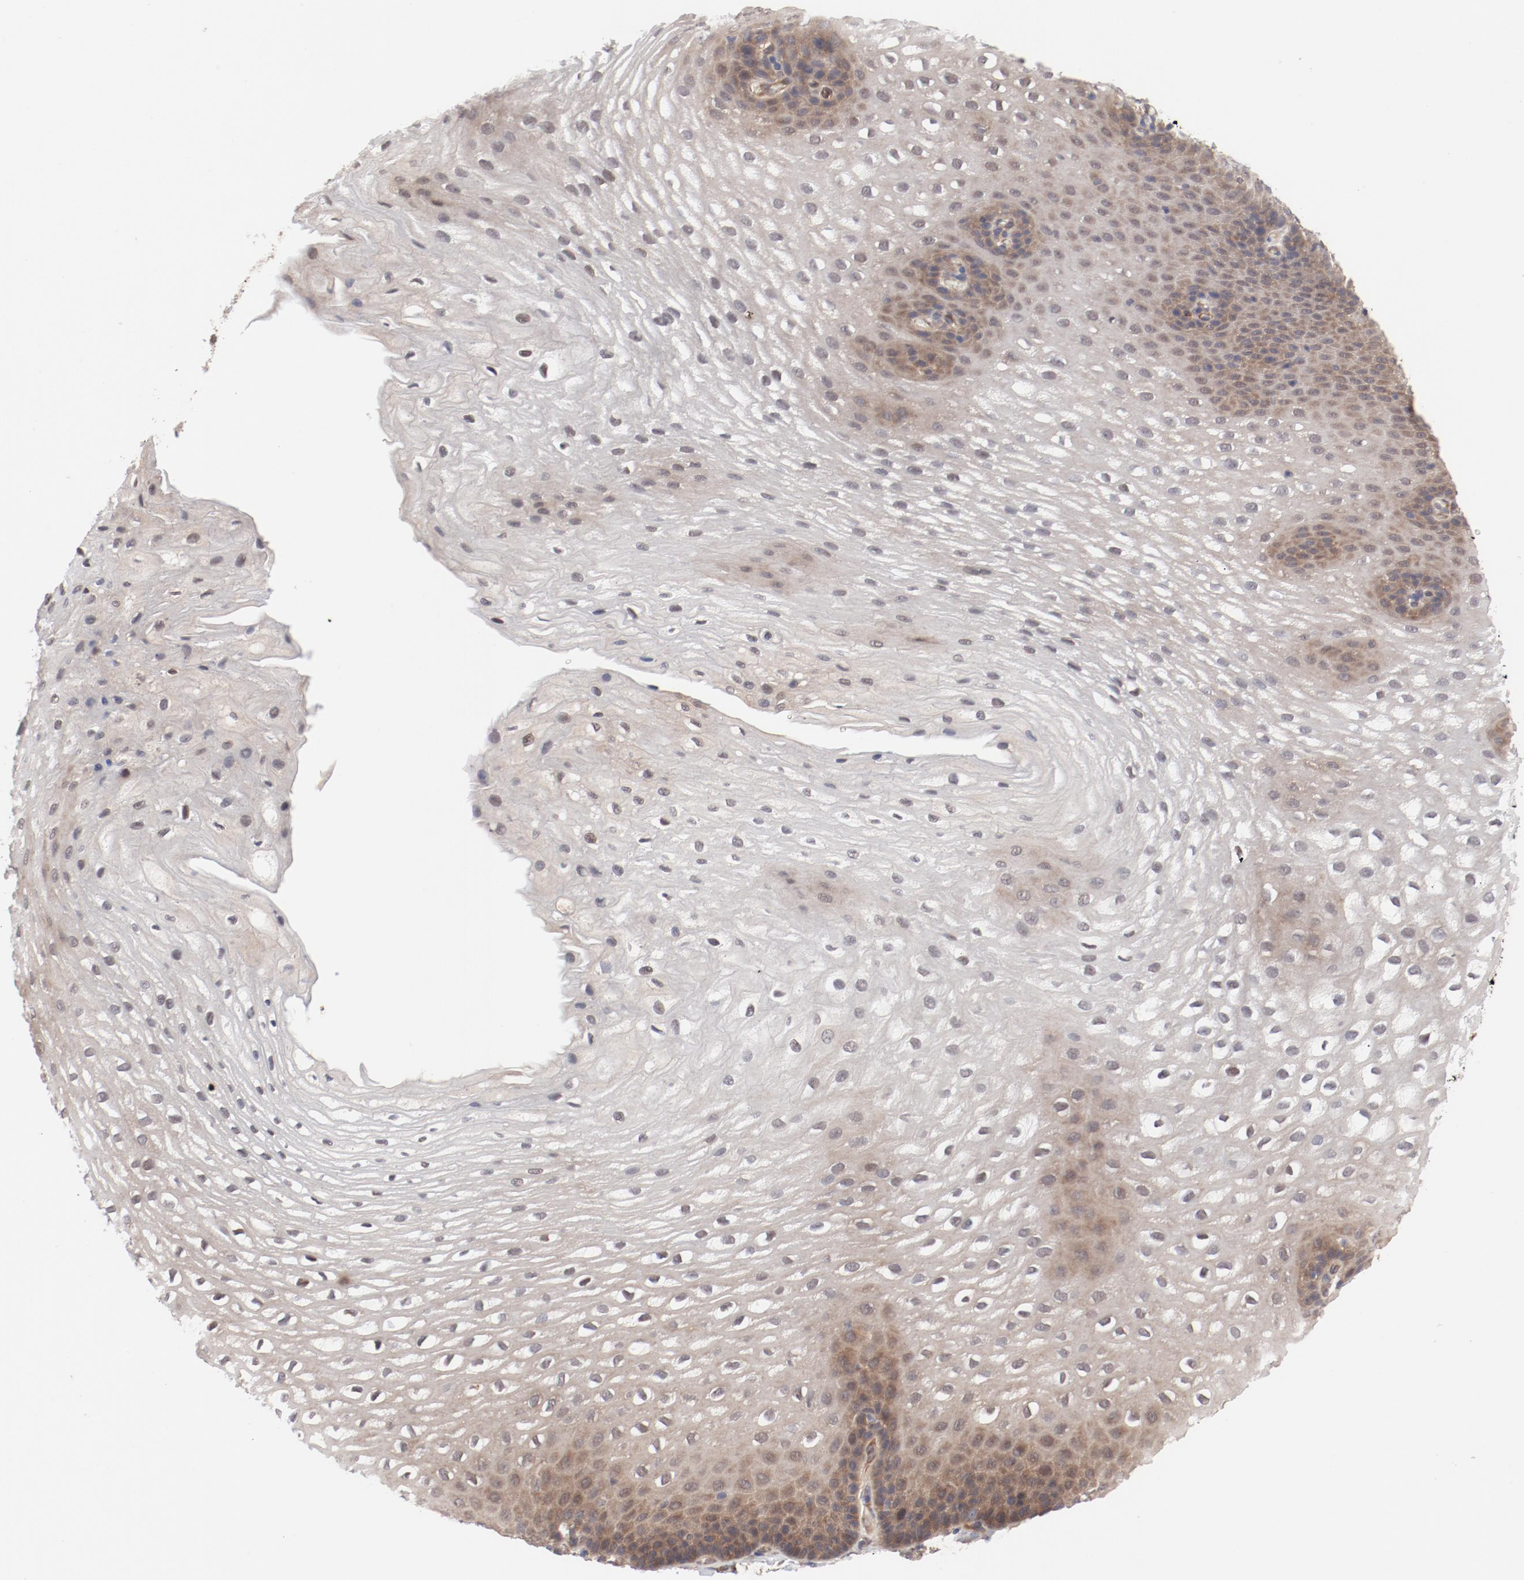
{"staining": {"intensity": "weak", "quantity": "<25%", "location": "cytoplasmic/membranous"}, "tissue": "esophagus", "cell_type": "Squamous epithelial cells", "image_type": "normal", "snomed": [{"axis": "morphology", "description": "Normal tissue, NOS"}, {"axis": "topography", "description": "Esophagus"}], "caption": "Squamous epithelial cells show no significant positivity in benign esophagus.", "gene": "PITPNM2", "patient": {"sex": "male", "age": 48}}